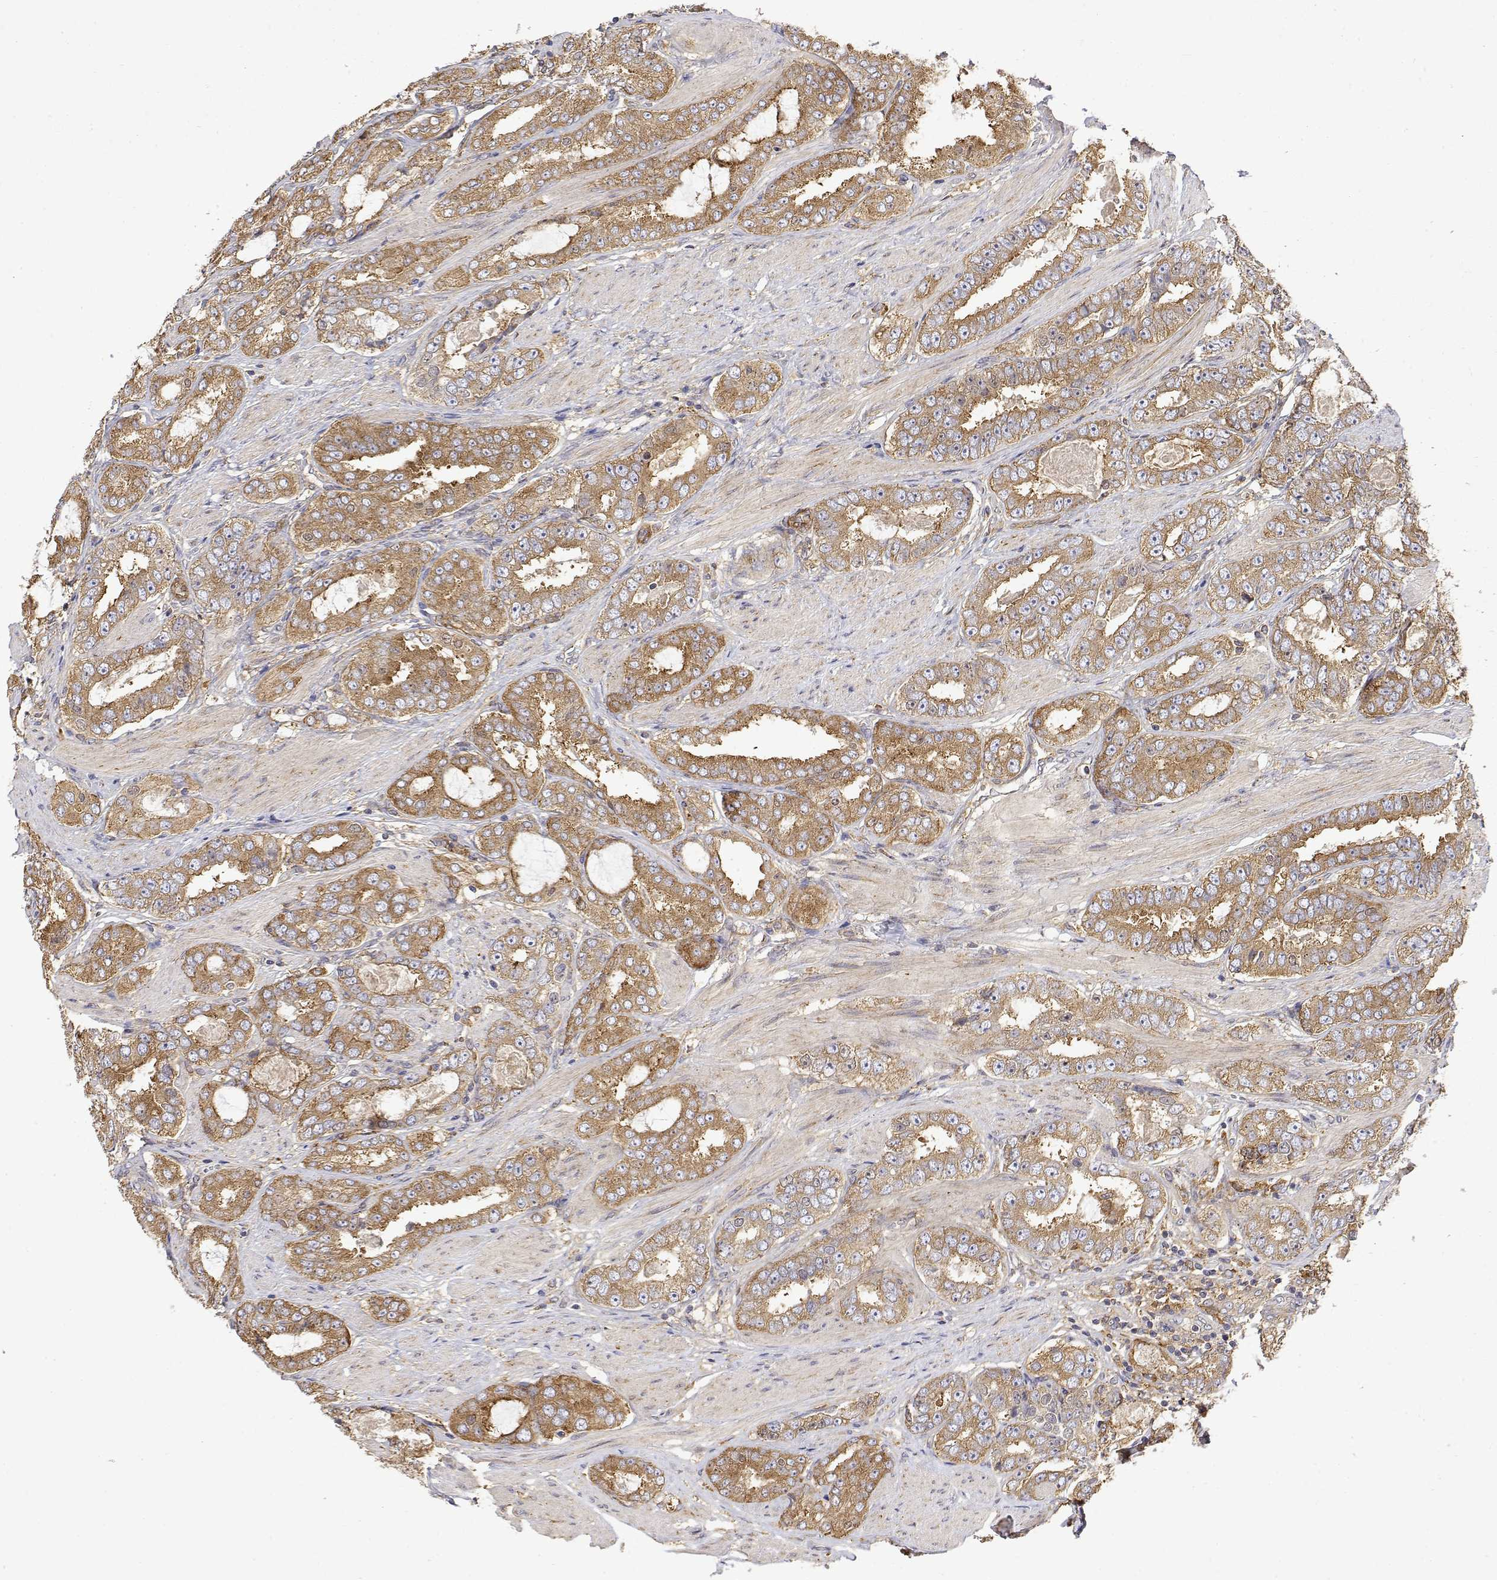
{"staining": {"intensity": "moderate", "quantity": ">75%", "location": "cytoplasmic/membranous"}, "tissue": "prostate cancer", "cell_type": "Tumor cells", "image_type": "cancer", "snomed": [{"axis": "morphology", "description": "Adenocarcinoma, High grade"}, {"axis": "topography", "description": "Prostate"}], "caption": "Immunohistochemistry image of neoplastic tissue: human prostate high-grade adenocarcinoma stained using immunohistochemistry (IHC) exhibits medium levels of moderate protein expression localized specifically in the cytoplasmic/membranous of tumor cells, appearing as a cytoplasmic/membranous brown color.", "gene": "PACSIN2", "patient": {"sex": "male", "age": 63}}